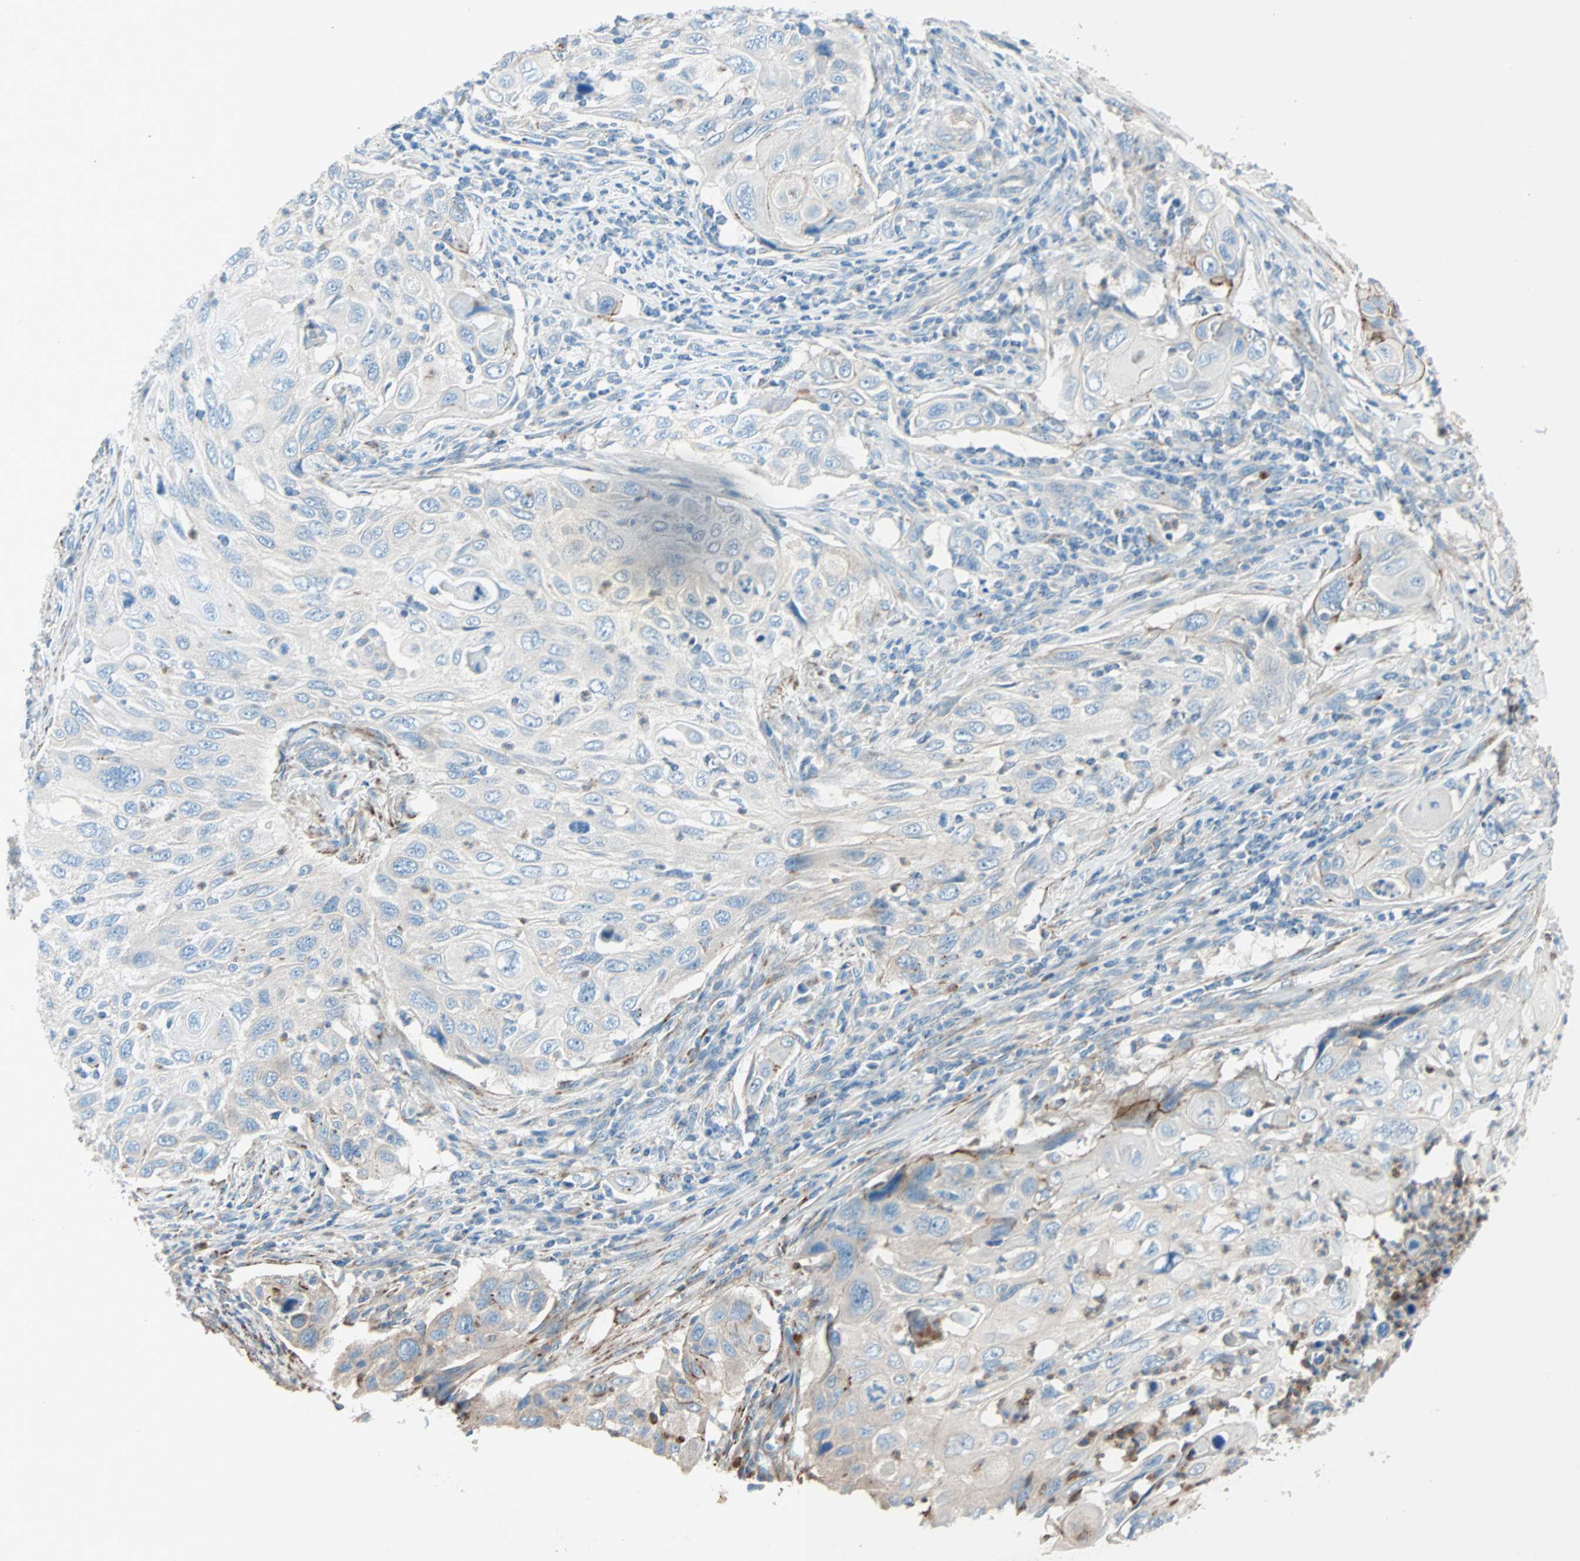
{"staining": {"intensity": "weak", "quantity": ">75%", "location": "cytoplasmic/membranous"}, "tissue": "cervical cancer", "cell_type": "Tumor cells", "image_type": "cancer", "snomed": [{"axis": "morphology", "description": "Squamous cell carcinoma, NOS"}, {"axis": "topography", "description": "Cervix"}], "caption": "This image demonstrates immunohistochemistry (IHC) staining of cervical cancer (squamous cell carcinoma), with low weak cytoplasmic/membranous positivity in about >75% of tumor cells.", "gene": "LY6G6F", "patient": {"sex": "female", "age": 70}}